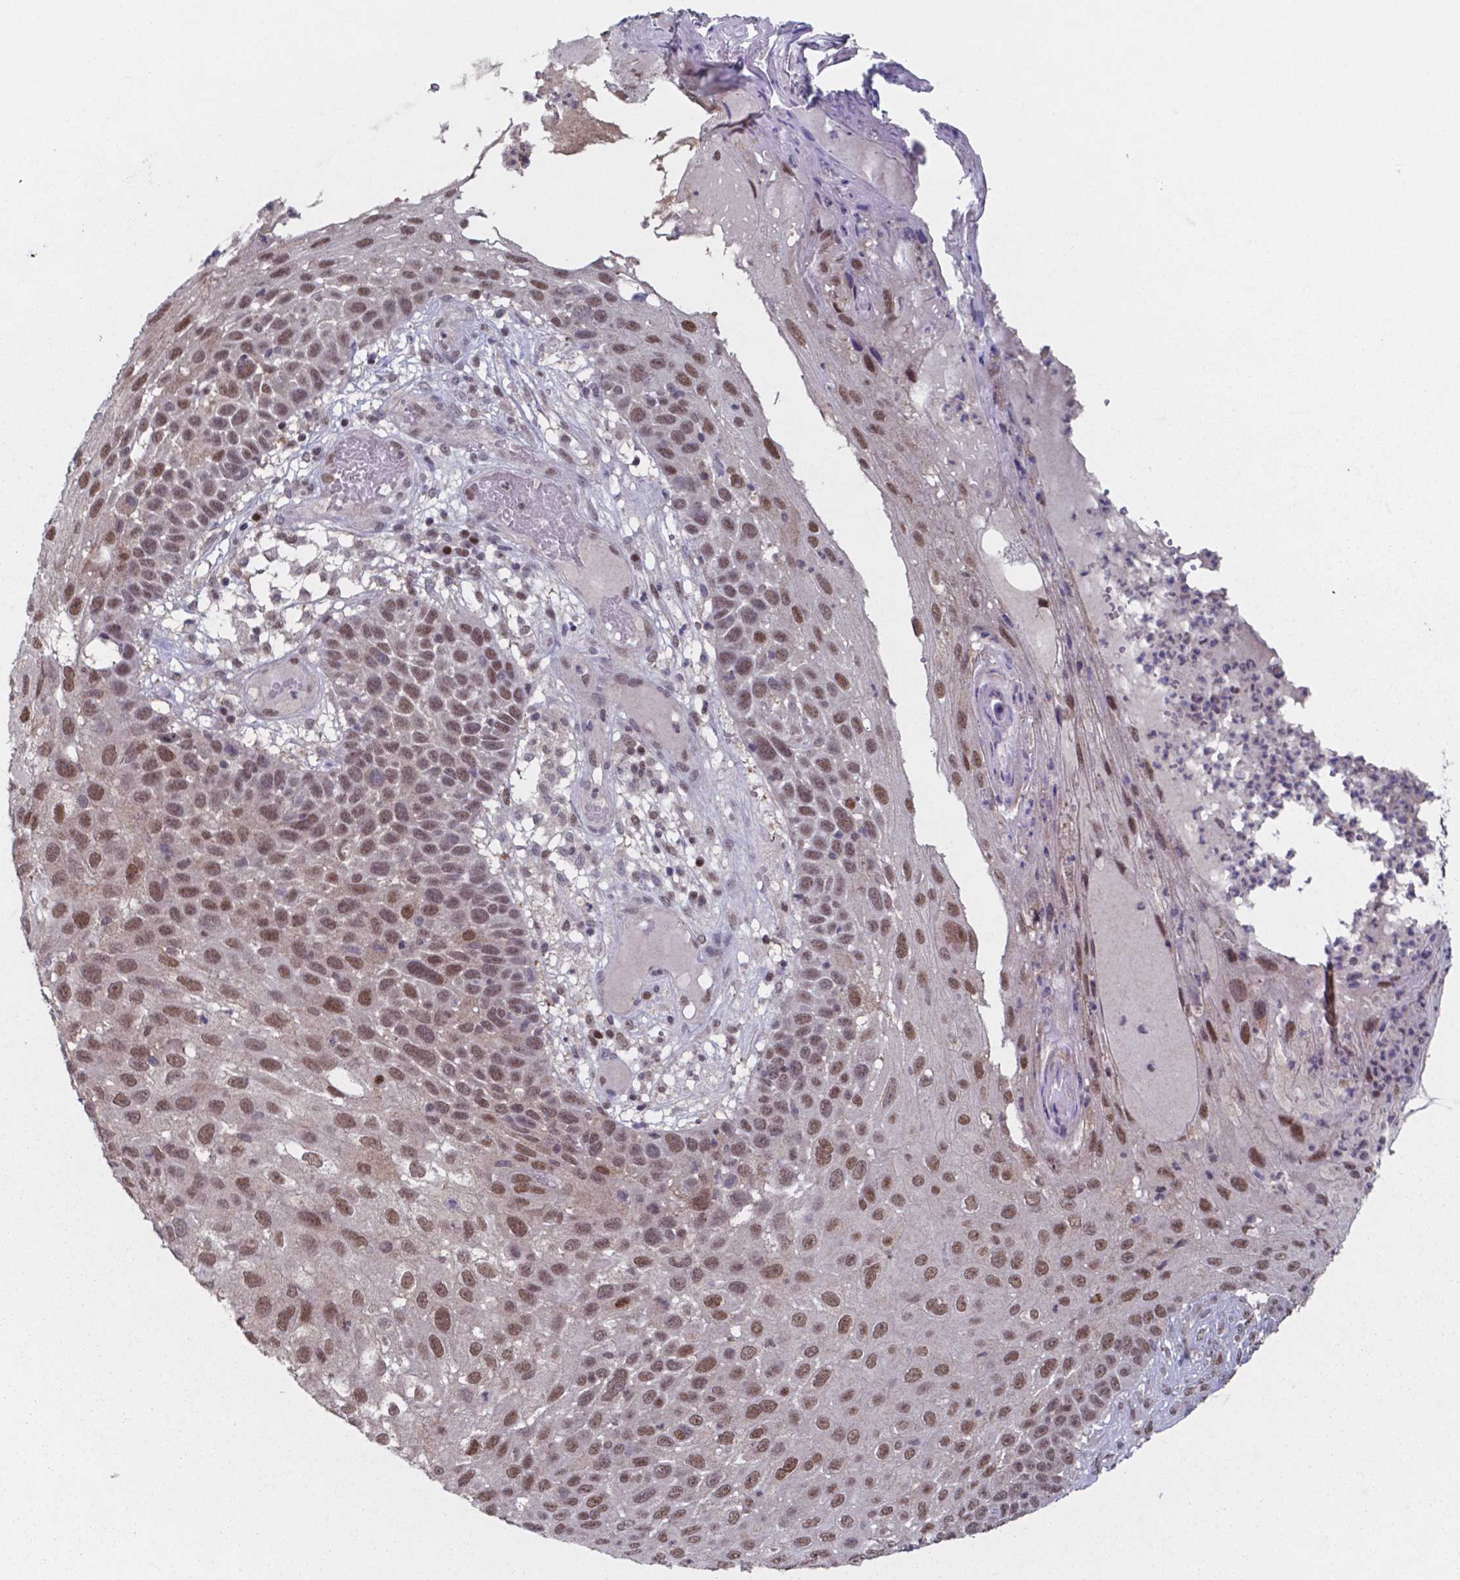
{"staining": {"intensity": "moderate", "quantity": ">75%", "location": "nuclear"}, "tissue": "skin cancer", "cell_type": "Tumor cells", "image_type": "cancer", "snomed": [{"axis": "morphology", "description": "Squamous cell carcinoma, NOS"}, {"axis": "topography", "description": "Skin"}], "caption": "About >75% of tumor cells in squamous cell carcinoma (skin) display moderate nuclear protein expression as visualized by brown immunohistochemical staining.", "gene": "UBA1", "patient": {"sex": "male", "age": 92}}